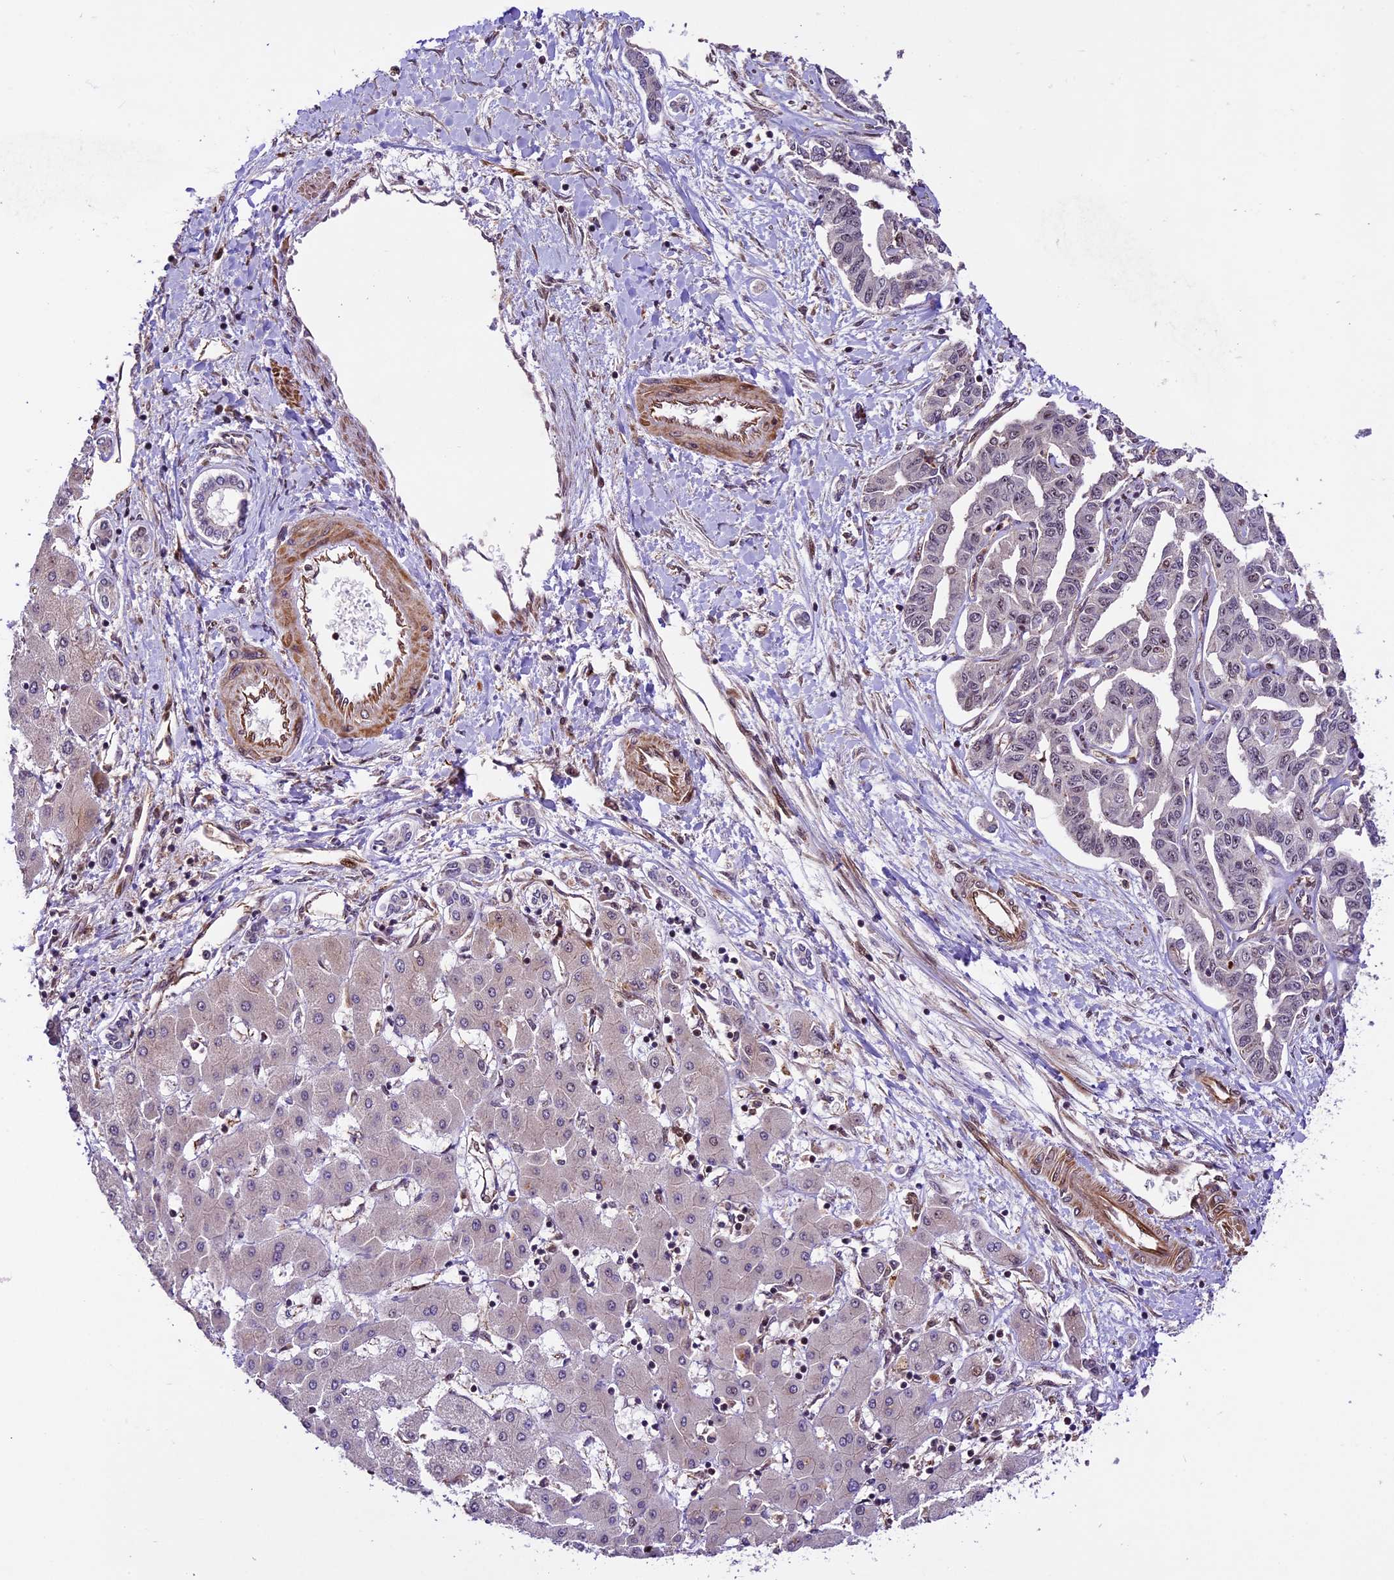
{"staining": {"intensity": "negative", "quantity": "none", "location": "none"}, "tissue": "liver cancer", "cell_type": "Tumor cells", "image_type": "cancer", "snomed": [{"axis": "morphology", "description": "Cholangiocarcinoma"}, {"axis": "topography", "description": "Liver"}], "caption": "An image of liver cancer (cholangiocarcinoma) stained for a protein displays no brown staining in tumor cells. The staining was performed using DAB (3,3'-diaminobenzidine) to visualize the protein expression in brown, while the nuclei were stained in blue with hematoxylin (Magnification: 20x).", "gene": "DHX38", "patient": {"sex": "male", "age": 59}}